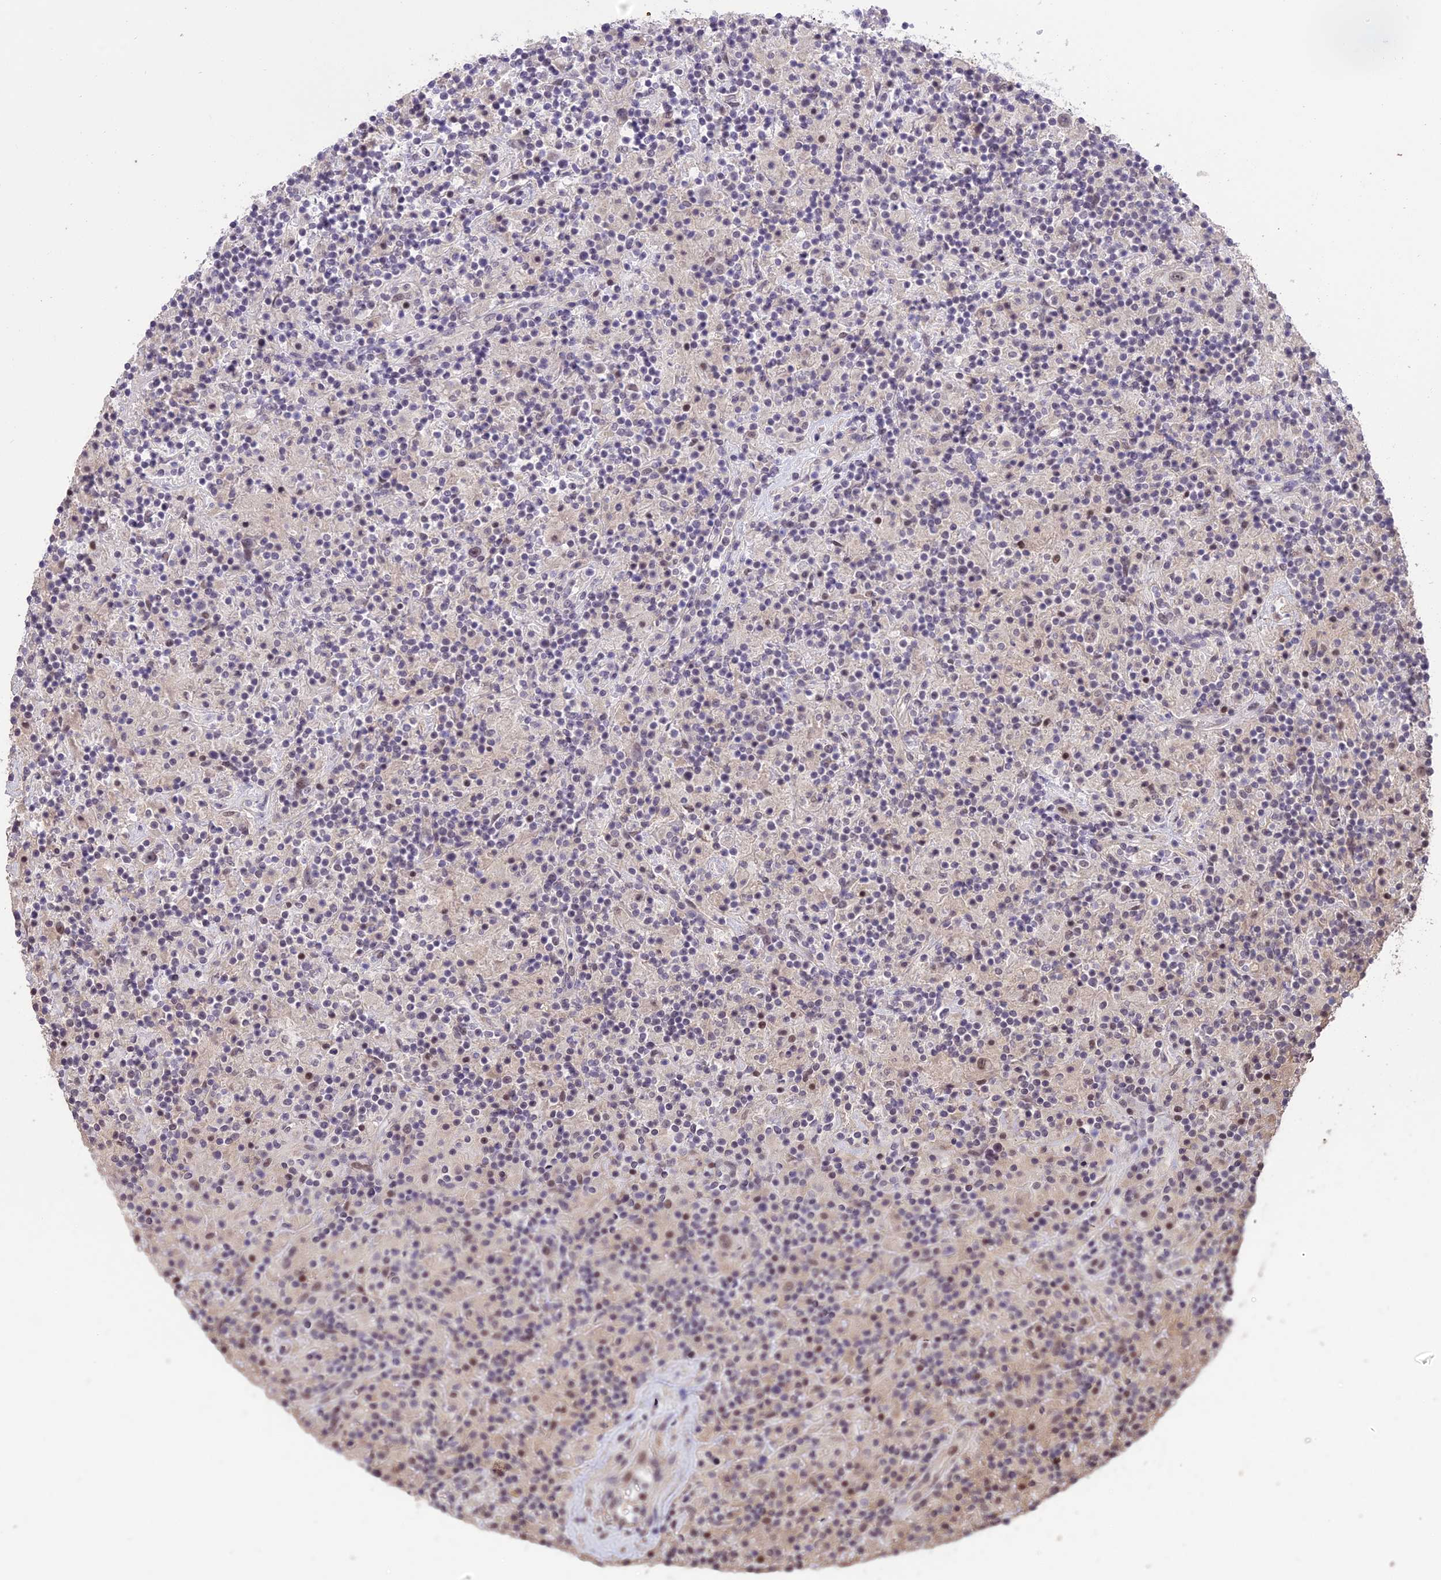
{"staining": {"intensity": "weak", "quantity": ">75%", "location": "nuclear"}, "tissue": "lymphoma", "cell_type": "Tumor cells", "image_type": "cancer", "snomed": [{"axis": "morphology", "description": "Hodgkin's disease, NOS"}, {"axis": "topography", "description": "Lymph node"}], "caption": "Brown immunohistochemical staining in human Hodgkin's disease demonstrates weak nuclear expression in approximately >75% of tumor cells.", "gene": "TIGD7", "patient": {"sex": "male", "age": 70}}